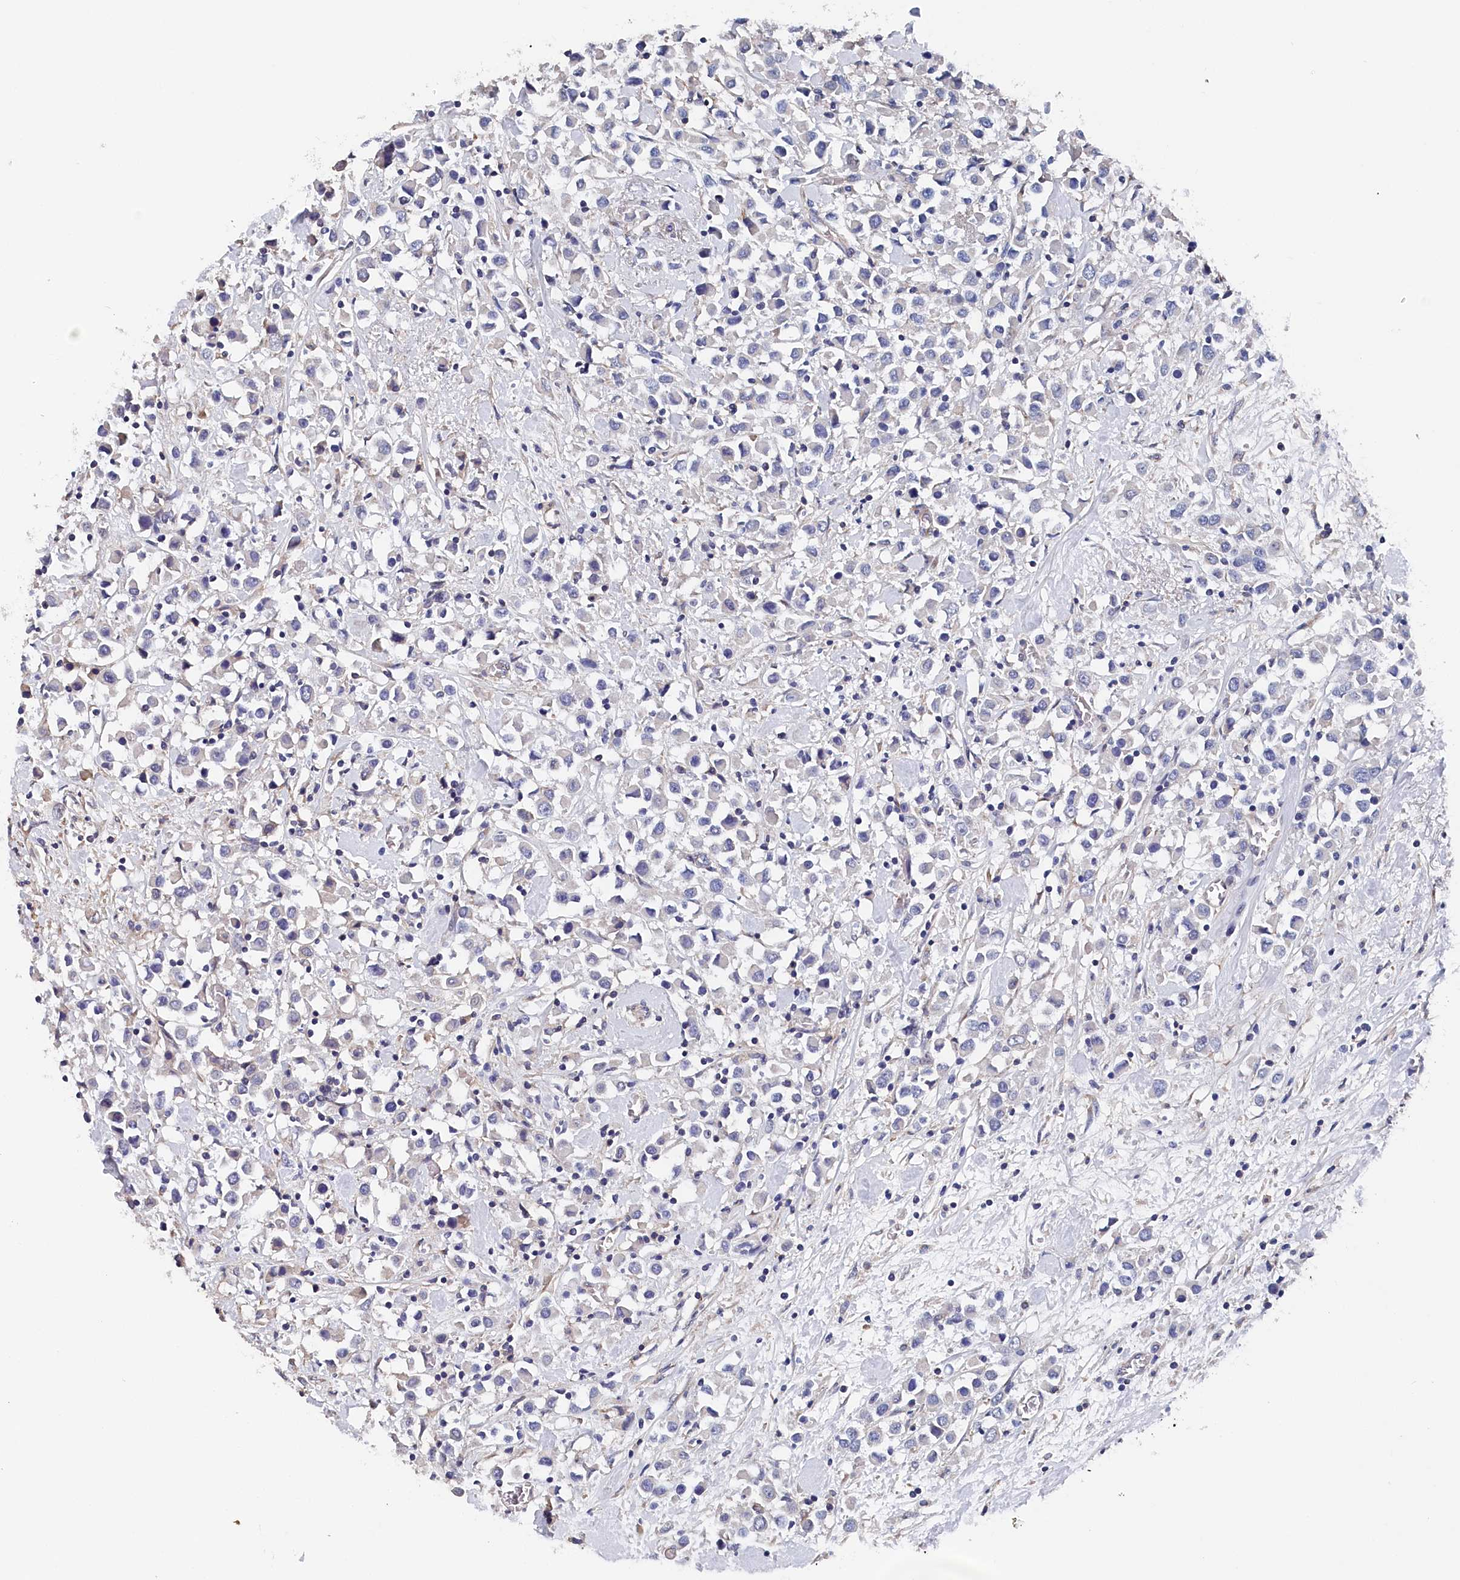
{"staining": {"intensity": "negative", "quantity": "none", "location": "none"}, "tissue": "breast cancer", "cell_type": "Tumor cells", "image_type": "cancer", "snomed": [{"axis": "morphology", "description": "Duct carcinoma"}, {"axis": "topography", "description": "Breast"}], "caption": "A histopathology image of breast cancer stained for a protein displays no brown staining in tumor cells.", "gene": "BHMT", "patient": {"sex": "female", "age": 61}}